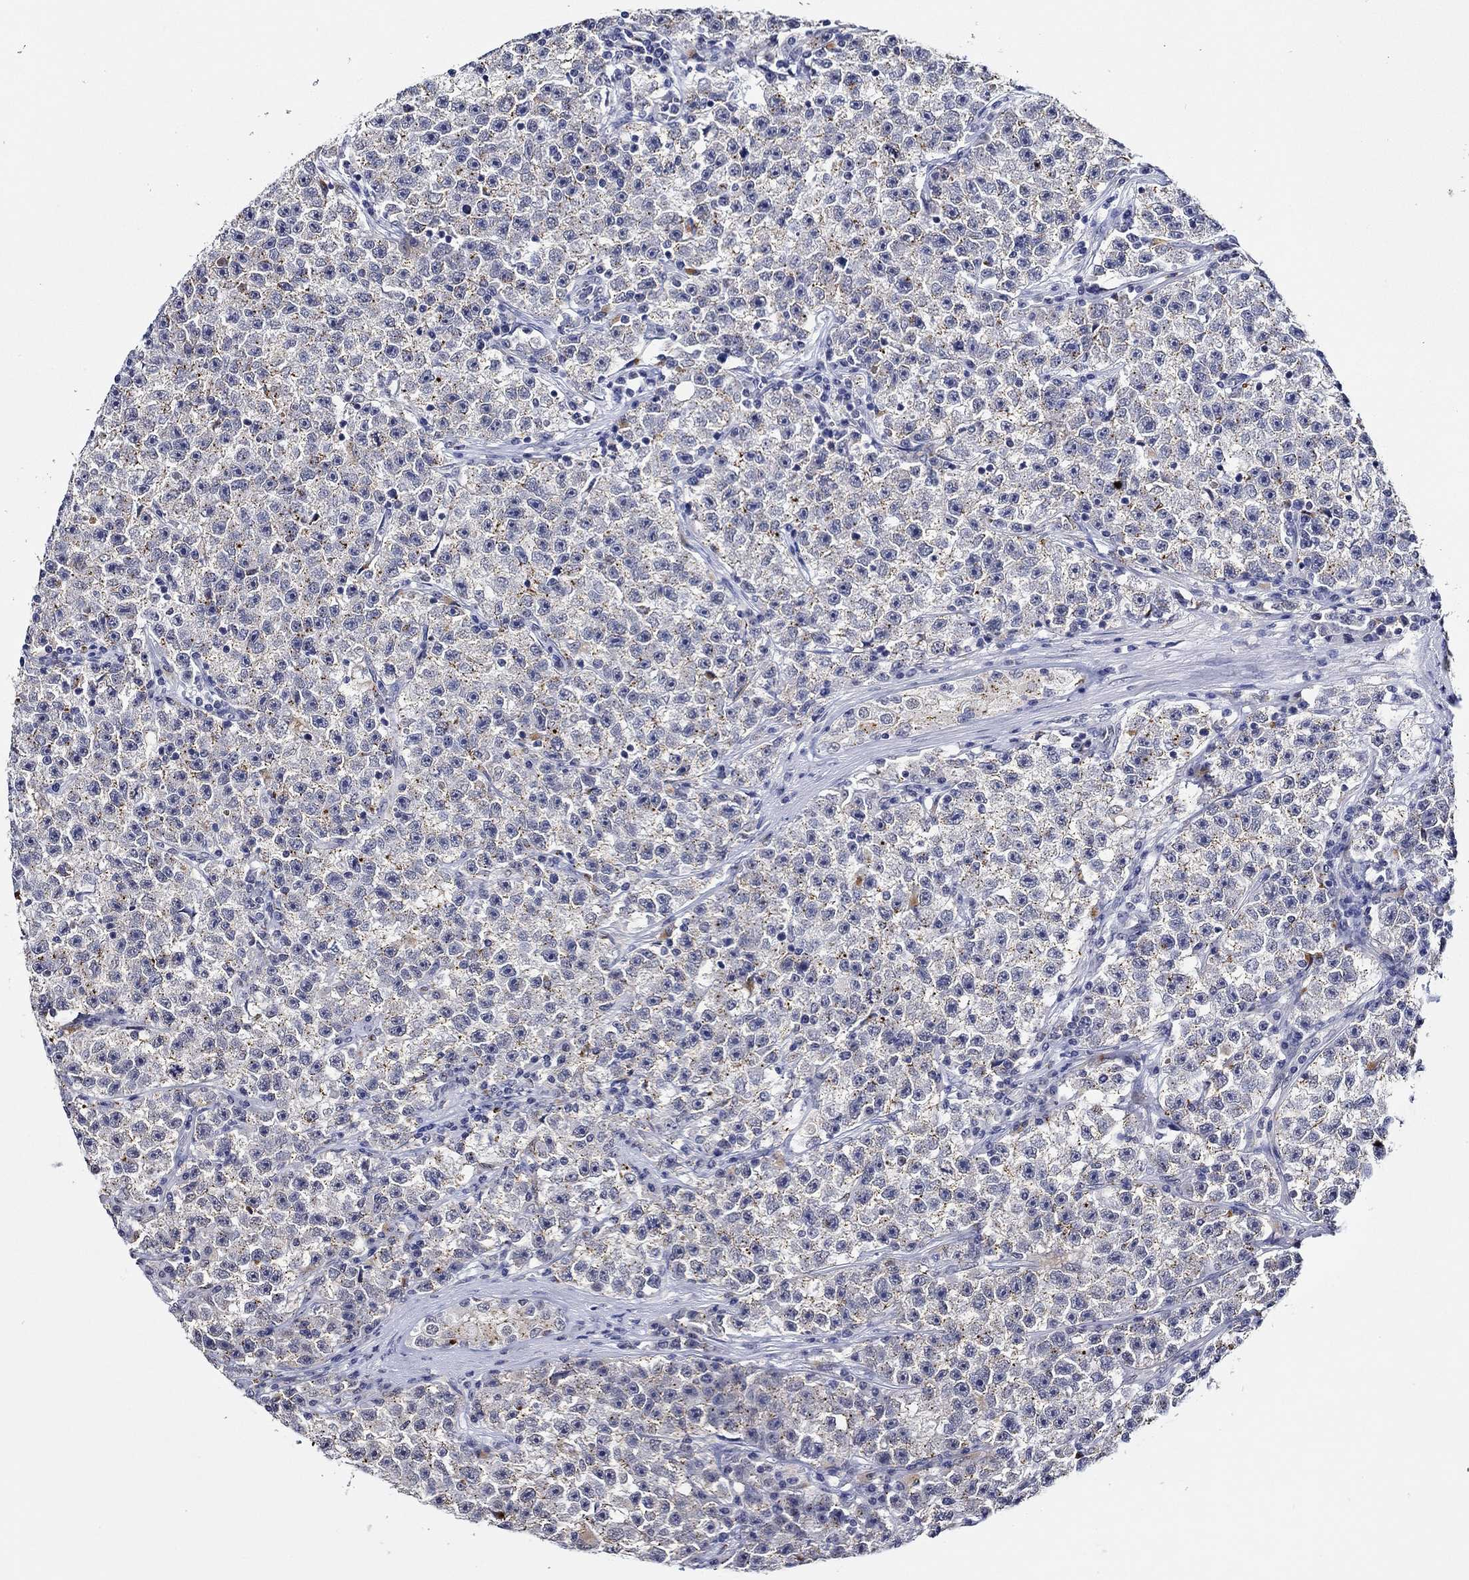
{"staining": {"intensity": "negative", "quantity": "none", "location": "none"}, "tissue": "testis cancer", "cell_type": "Tumor cells", "image_type": "cancer", "snomed": [{"axis": "morphology", "description": "Seminoma, NOS"}, {"axis": "topography", "description": "Testis"}], "caption": "There is no significant positivity in tumor cells of seminoma (testis).", "gene": "GATA2", "patient": {"sex": "male", "age": 22}}